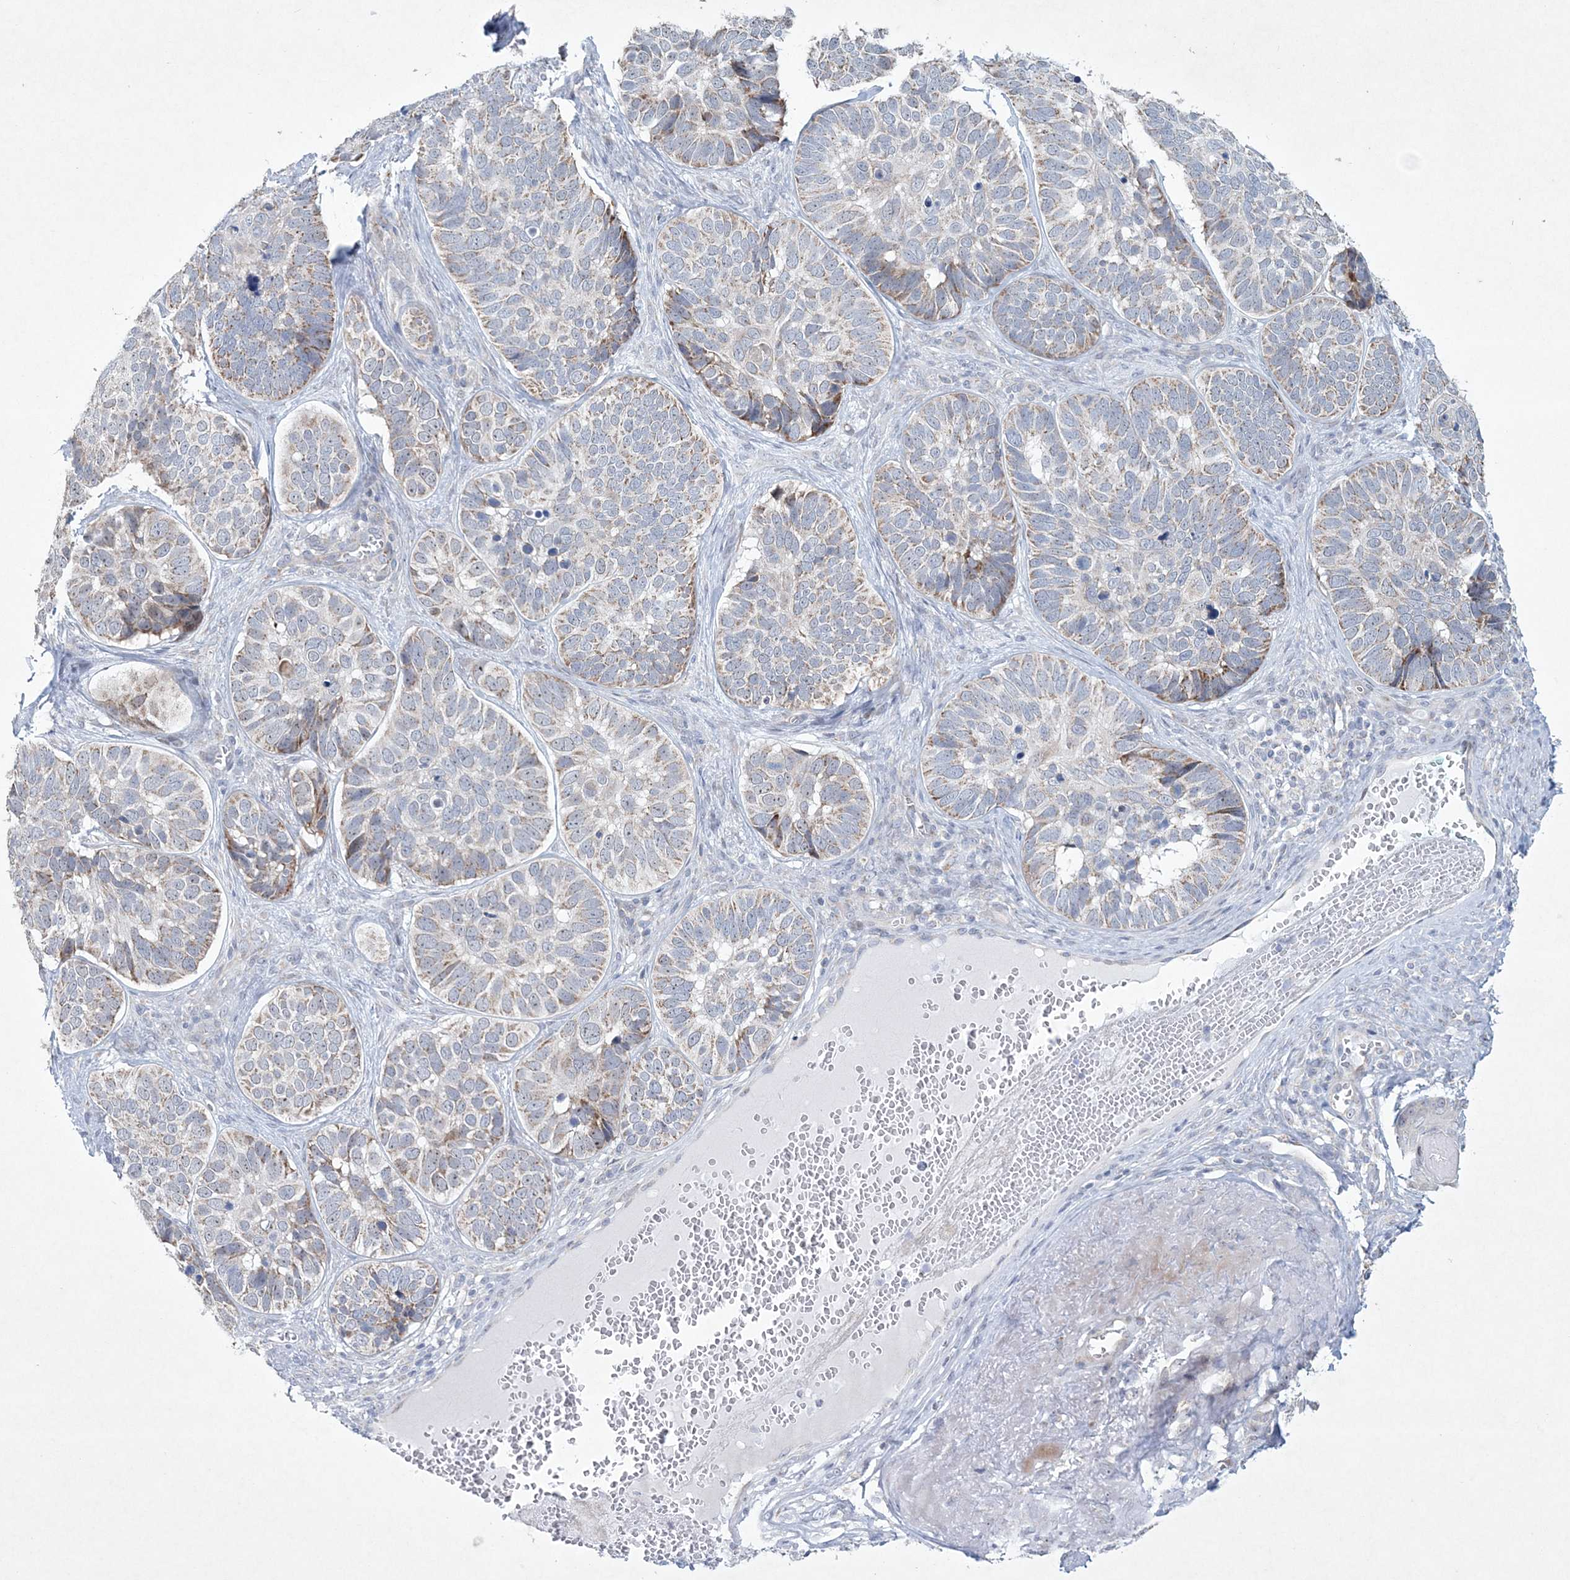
{"staining": {"intensity": "moderate", "quantity": "25%-75%", "location": "cytoplasmic/membranous"}, "tissue": "skin cancer", "cell_type": "Tumor cells", "image_type": "cancer", "snomed": [{"axis": "morphology", "description": "Basal cell carcinoma"}, {"axis": "topography", "description": "Skin"}], "caption": "About 25%-75% of tumor cells in human skin basal cell carcinoma exhibit moderate cytoplasmic/membranous protein staining as visualized by brown immunohistochemical staining.", "gene": "CES4A", "patient": {"sex": "male", "age": 62}}